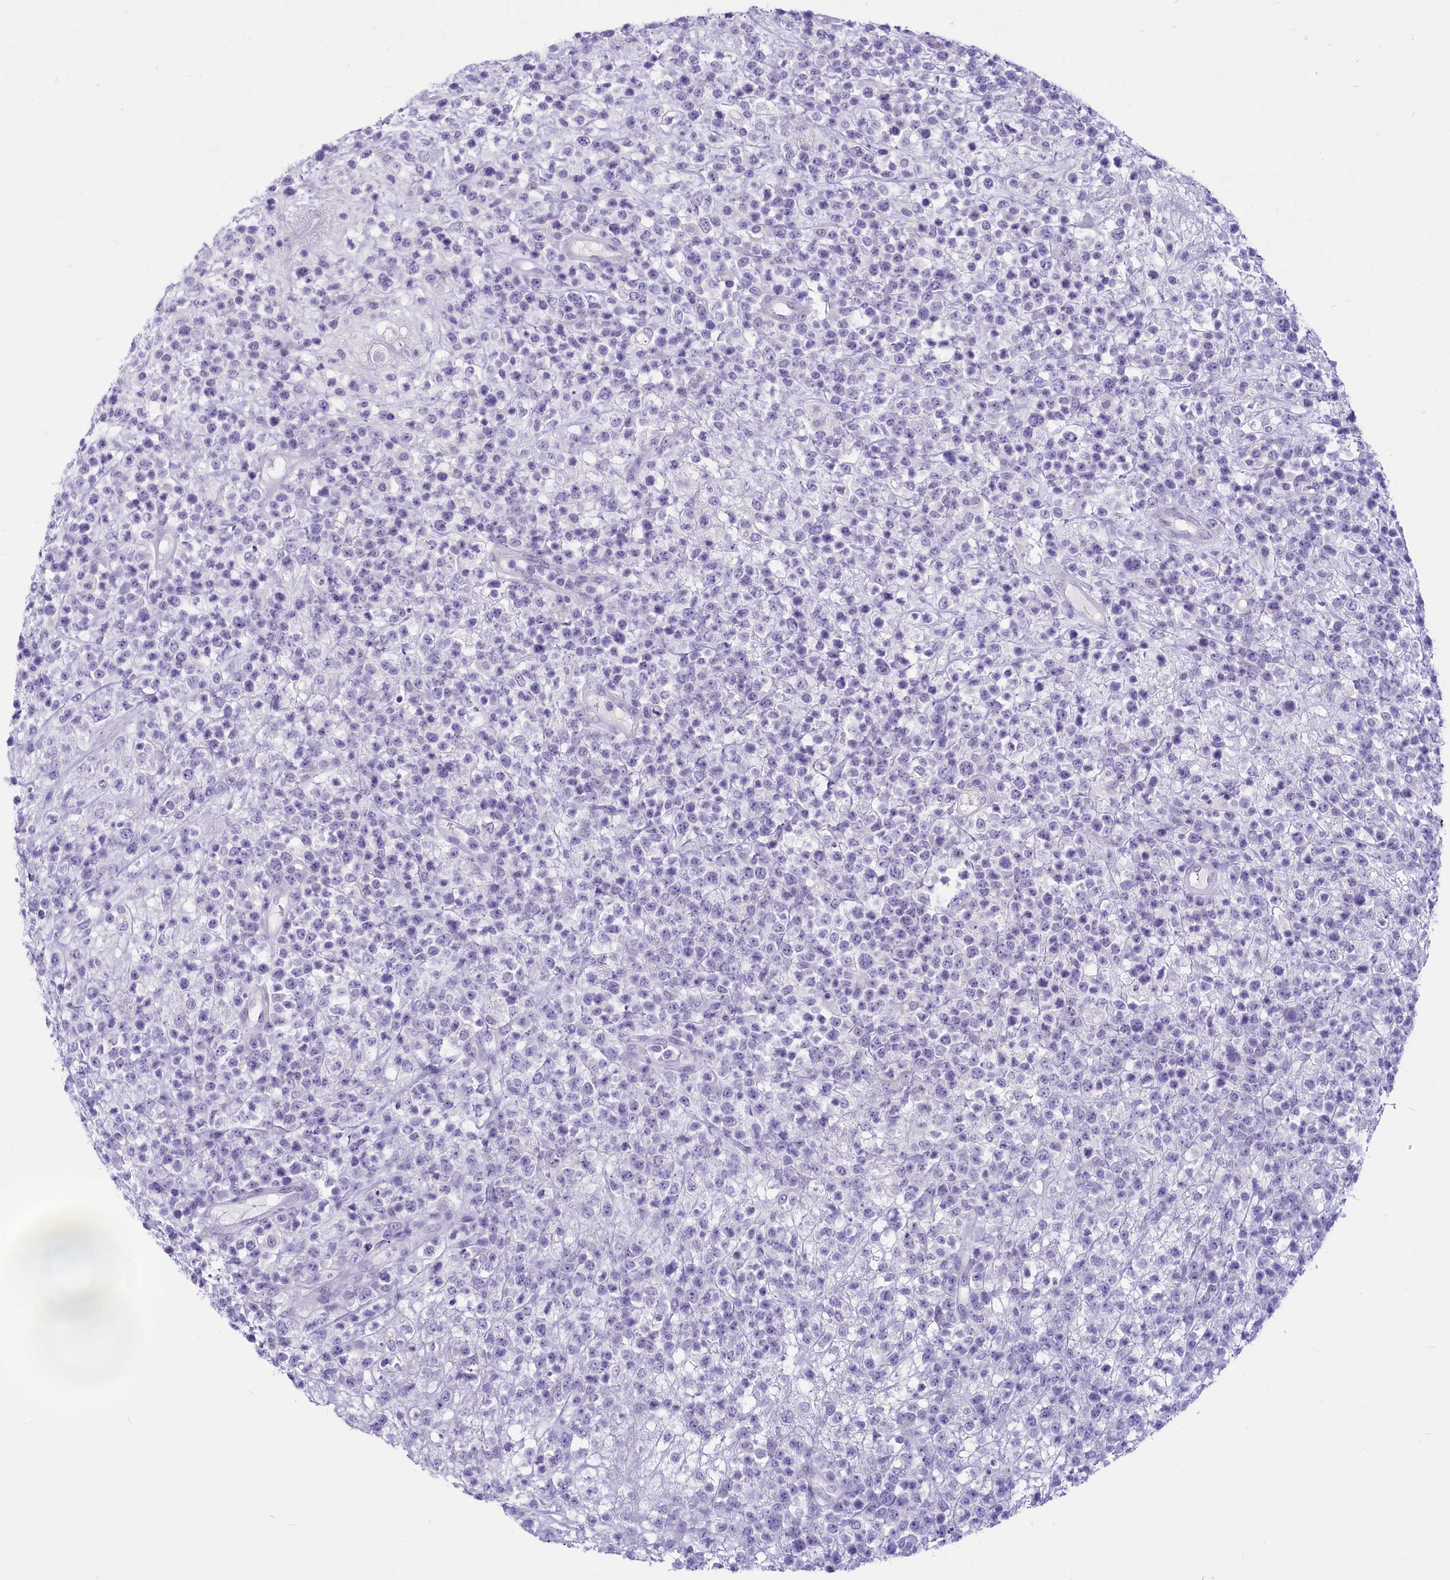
{"staining": {"intensity": "negative", "quantity": "none", "location": "none"}, "tissue": "lymphoma", "cell_type": "Tumor cells", "image_type": "cancer", "snomed": [{"axis": "morphology", "description": "Malignant lymphoma, non-Hodgkin's type, High grade"}, {"axis": "topography", "description": "Colon"}], "caption": "Immunohistochemical staining of human high-grade malignant lymphoma, non-Hodgkin's type displays no significant staining in tumor cells.", "gene": "PROCR", "patient": {"sex": "female", "age": 53}}